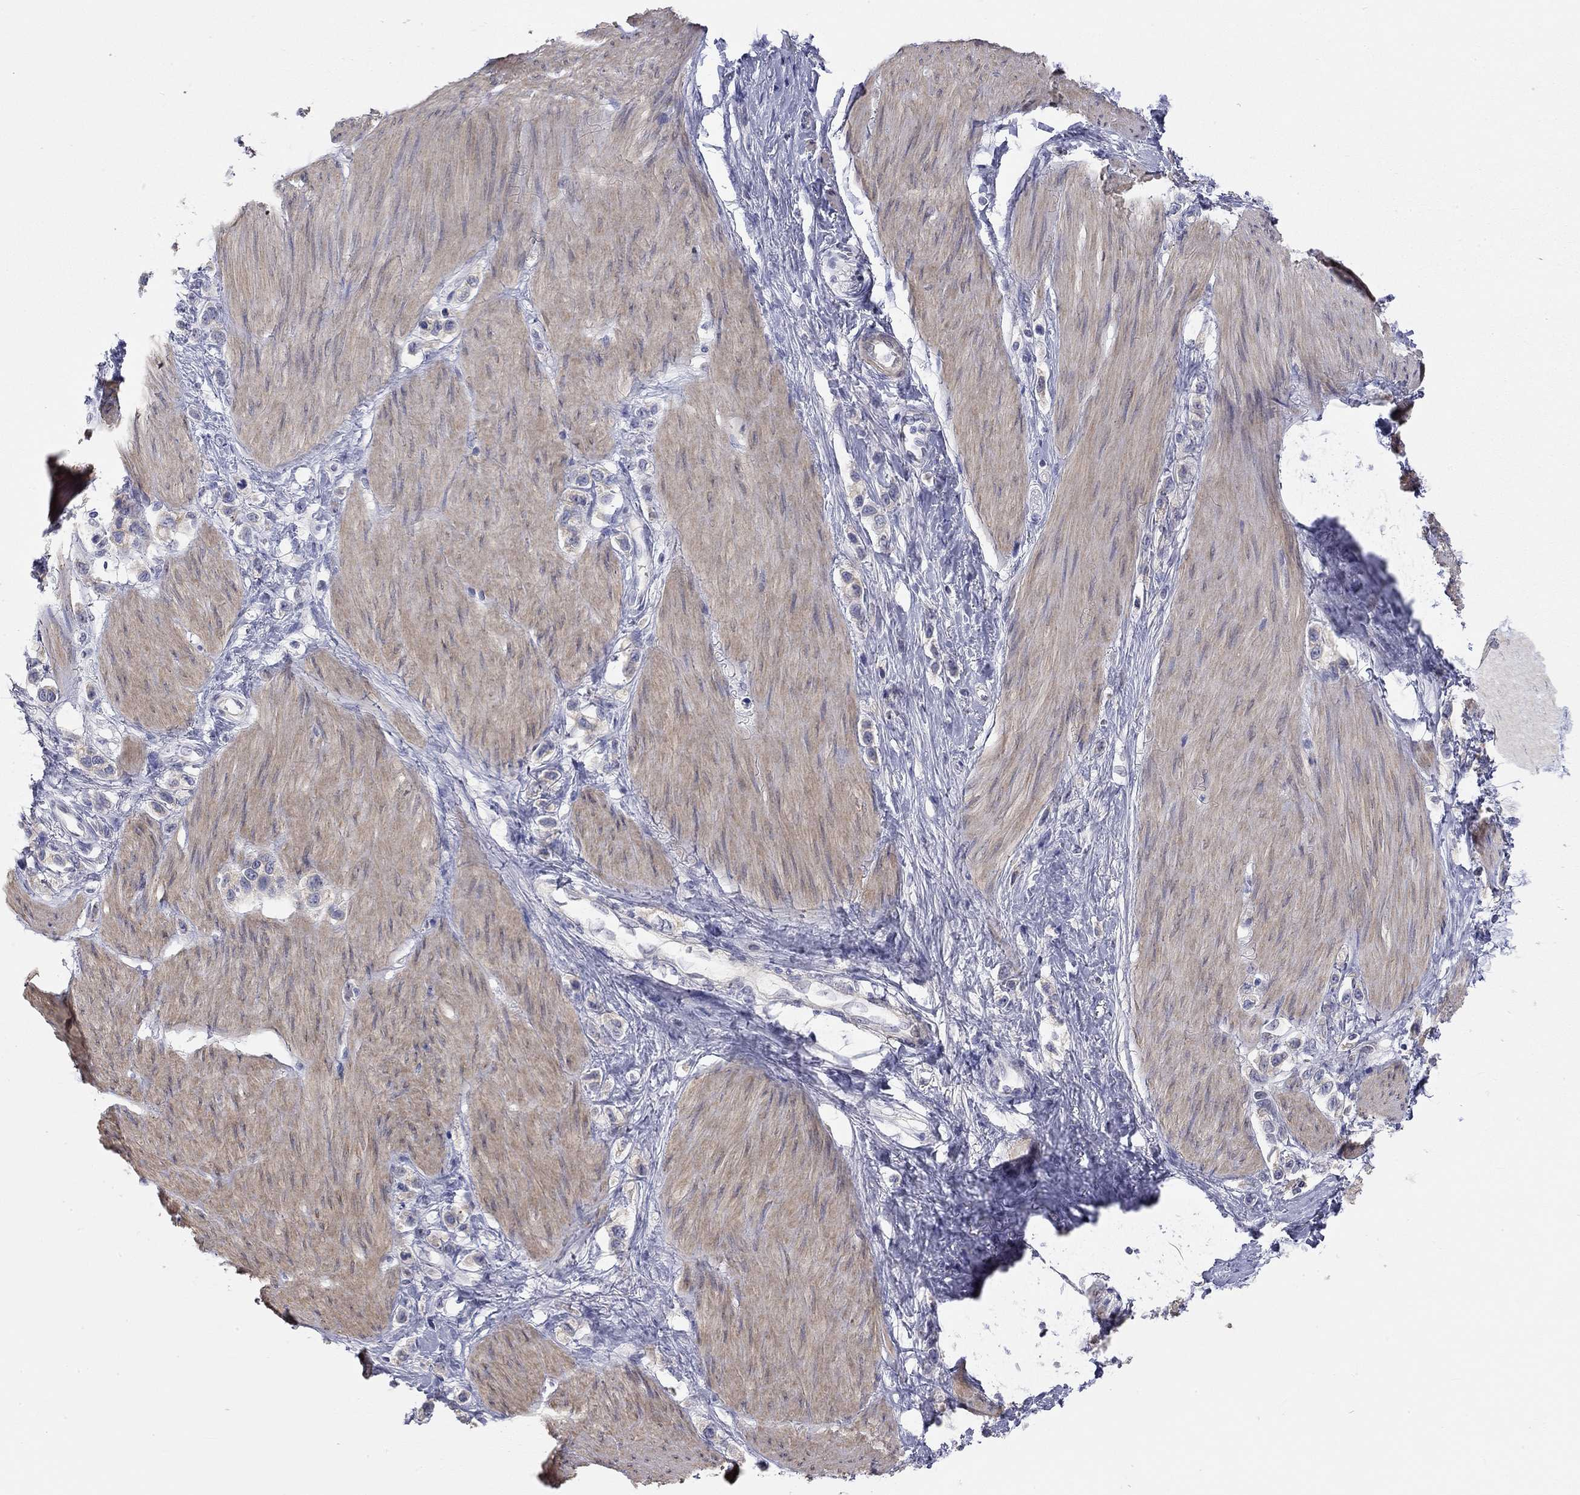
{"staining": {"intensity": "negative", "quantity": "none", "location": "none"}, "tissue": "stomach cancer", "cell_type": "Tumor cells", "image_type": "cancer", "snomed": [{"axis": "morphology", "description": "Normal tissue, NOS"}, {"axis": "morphology", "description": "Adenocarcinoma, NOS"}, {"axis": "morphology", "description": "Adenocarcinoma, High grade"}, {"axis": "topography", "description": "Stomach, upper"}, {"axis": "topography", "description": "Stomach"}], "caption": "Human stomach cancer stained for a protein using immunohistochemistry (IHC) displays no positivity in tumor cells.", "gene": "PAPSS2", "patient": {"sex": "female", "age": 65}}